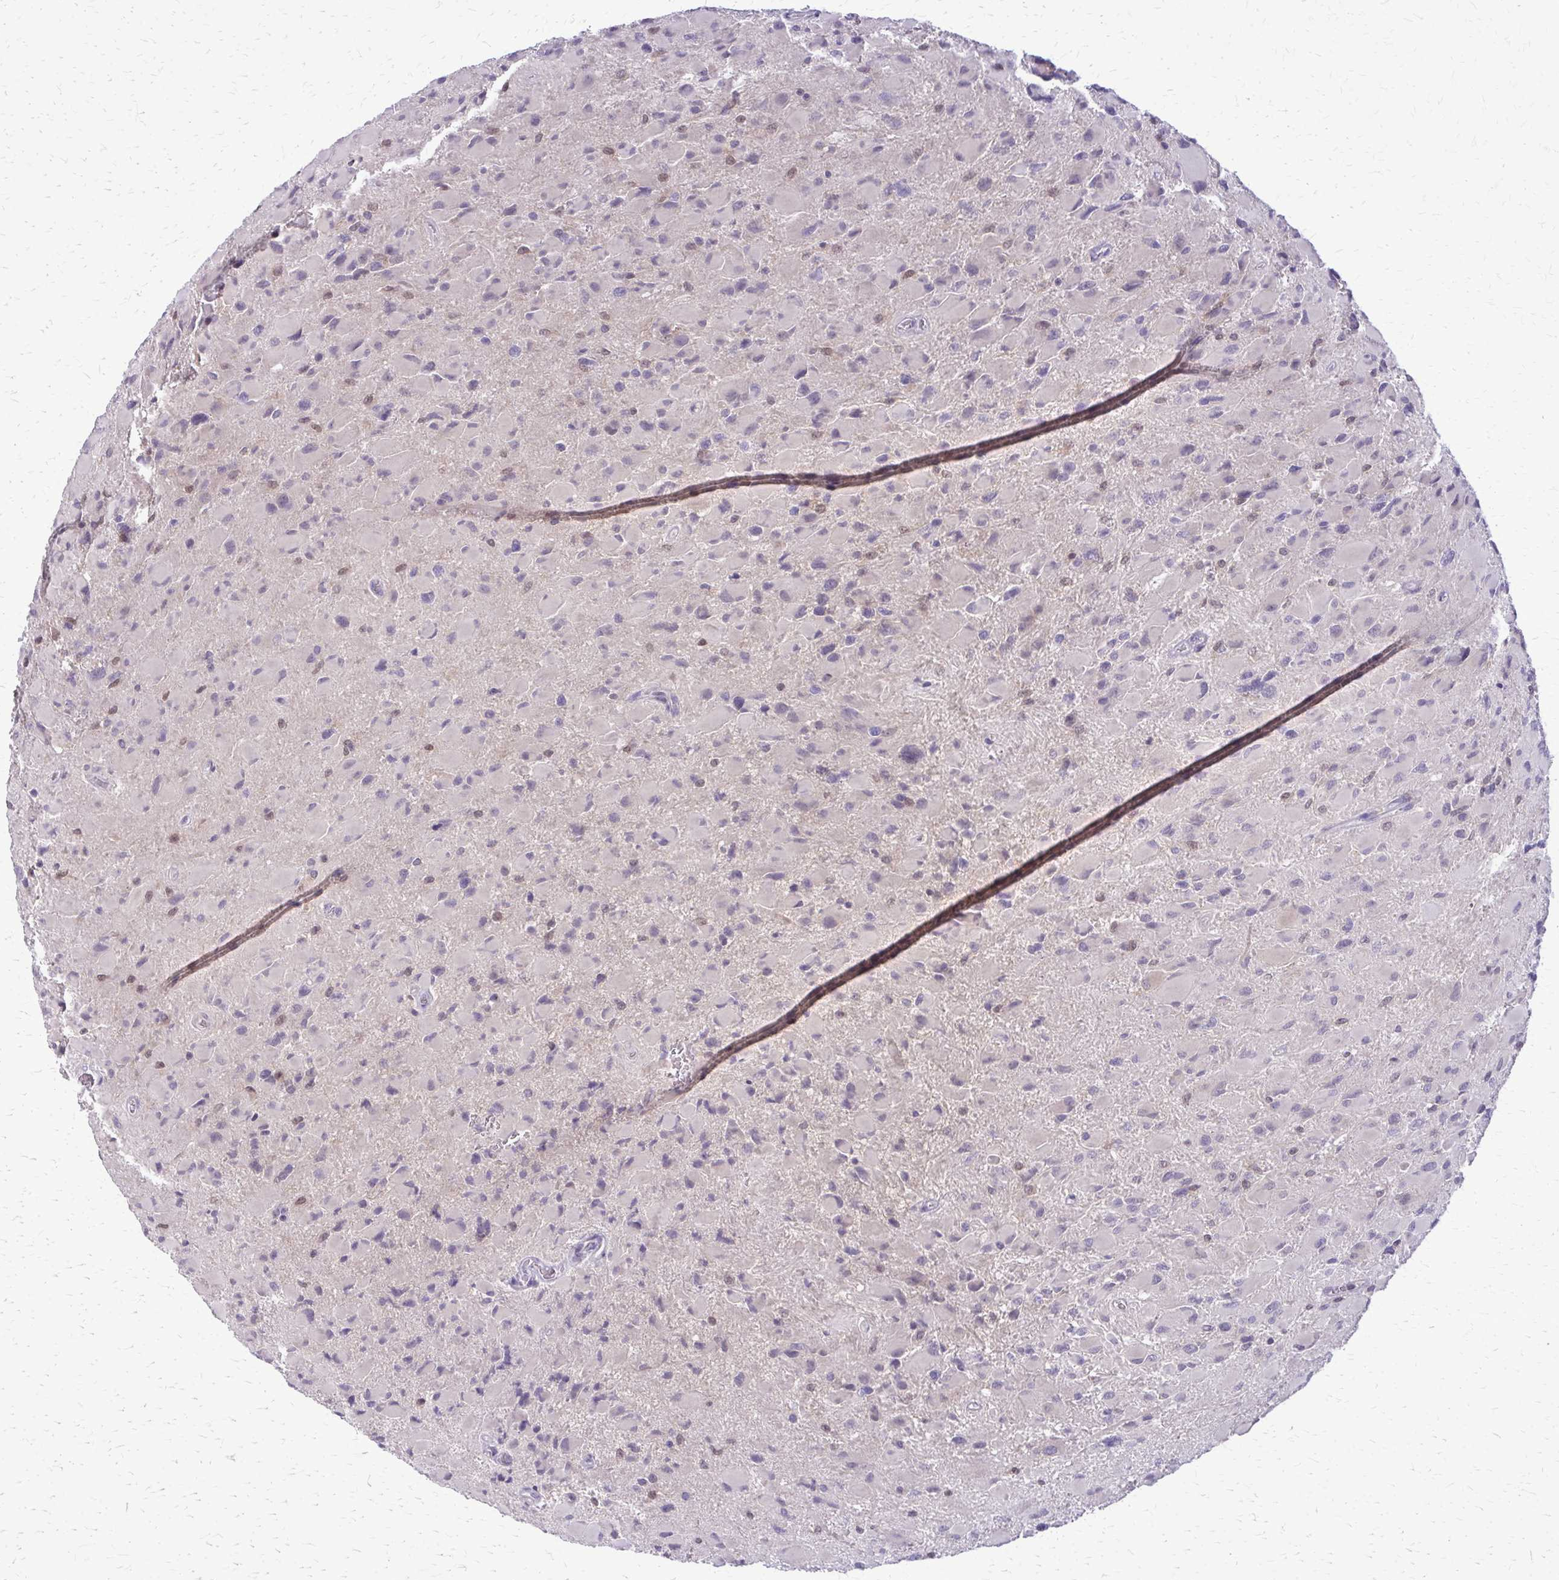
{"staining": {"intensity": "negative", "quantity": "none", "location": "none"}, "tissue": "glioma", "cell_type": "Tumor cells", "image_type": "cancer", "snomed": [{"axis": "morphology", "description": "Glioma, malignant, High grade"}, {"axis": "topography", "description": "Cerebral cortex"}], "caption": "High-grade glioma (malignant) was stained to show a protein in brown. There is no significant expression in tumor cells.", "gene": "GLRX", "patient": {"sex": "female", "age": 36}}